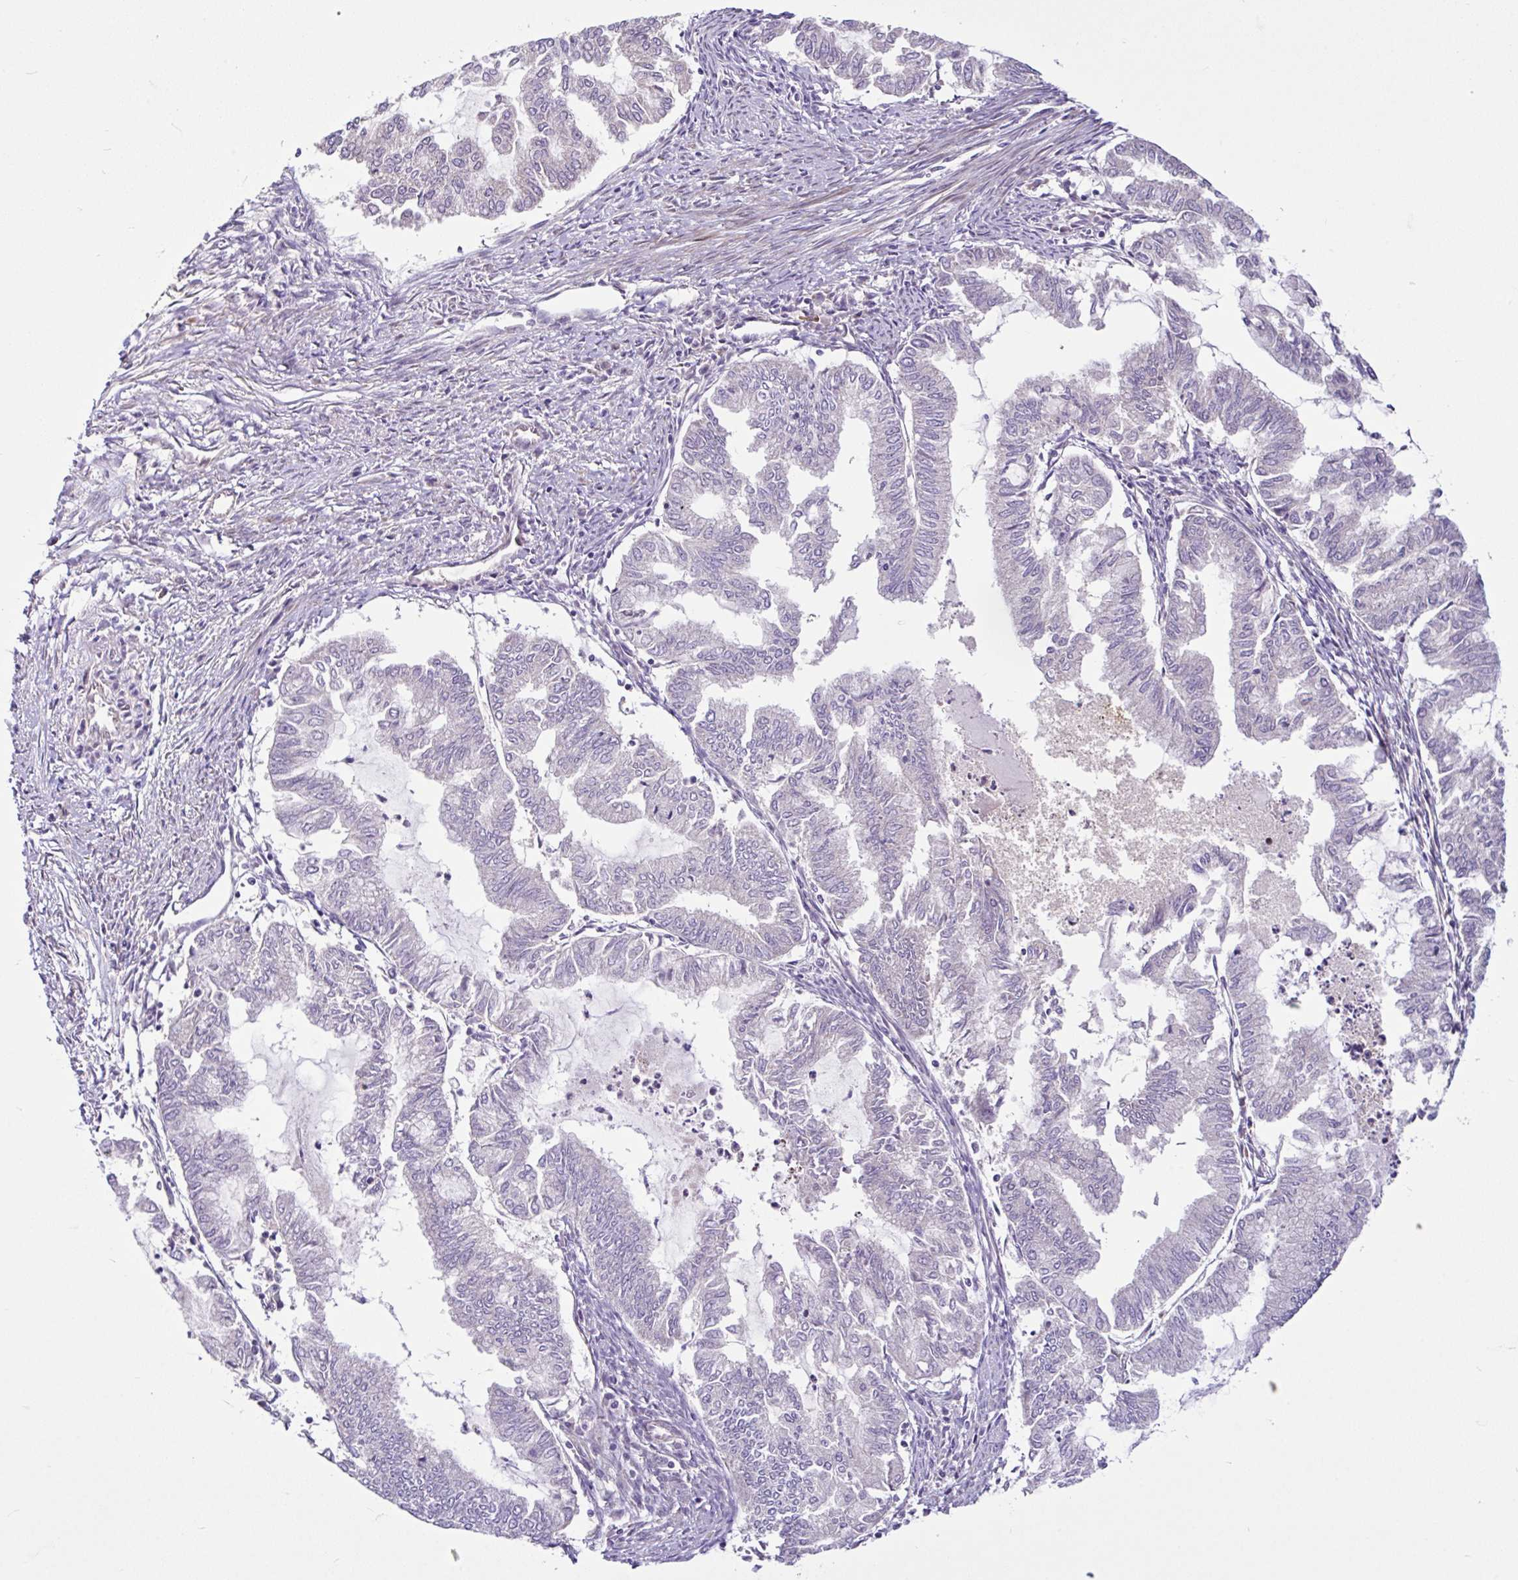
{"staining": {"intensity": "negative", "quantity": "none", "location": "none"}, "tissue": "endometrial cancer", "cell_type": "Tumor cells", "image_type": "cancer", "snomed": [{"axis": "morphology", "description": "Adenocarcinoma, NOS"}, {"axis": "topography", "description": "Endometrium"}], "caption": "Histopathology image shows no significant protein positivity in tumor cells of endometrial adenocarcinoma. Brightfield microscopy of immunohistochemistry stained with DAB (brown) and hematoxylin (blue), captured at high magnification.", "gene": "NTPCR", "patient": {"sex": "female", "age": 79}}